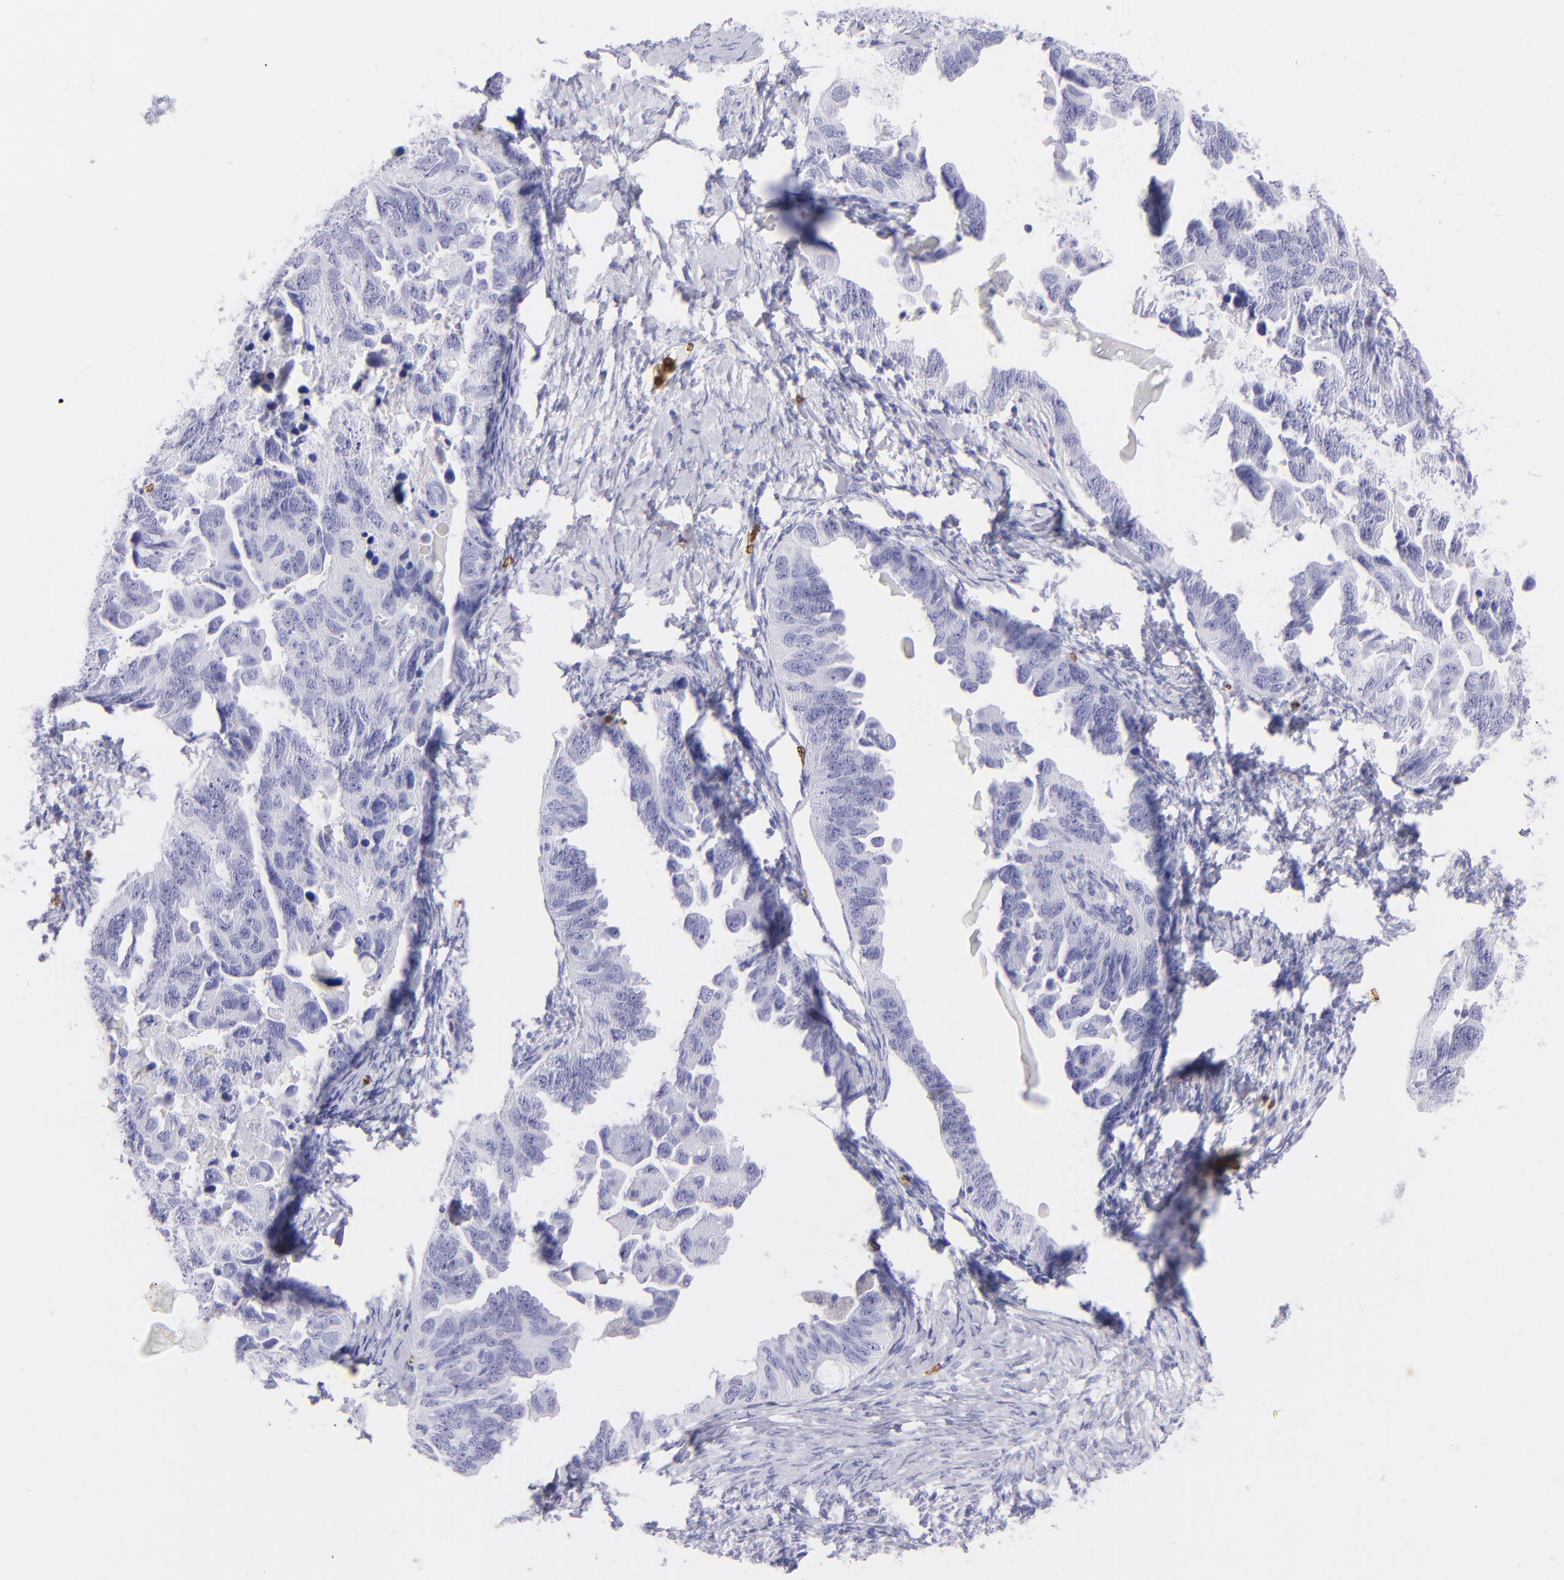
{"staining": {"intensity": "negative", "quantity": "none", "location": "none"}, "tissue": "ovarian cancer", "cell_type": "Tumor cells", "image_type": "cancer", "snomed": [{"axis": "morphology", "description": "Cystadenocarcinoma, serous, NOS"}, {"axis": "topography", "description": "Ovary"}], "caption": "The histopathology image exhibits no staining of tumor cells in serous cystadenocarcinoma (ovarian). (Stains: DAB IHC with hematoxylin counter stain, Microscopy: brightfield microscopy at high magnification).", "gene": "GYPA", "patient": {"sex": "female", "age": 82}}